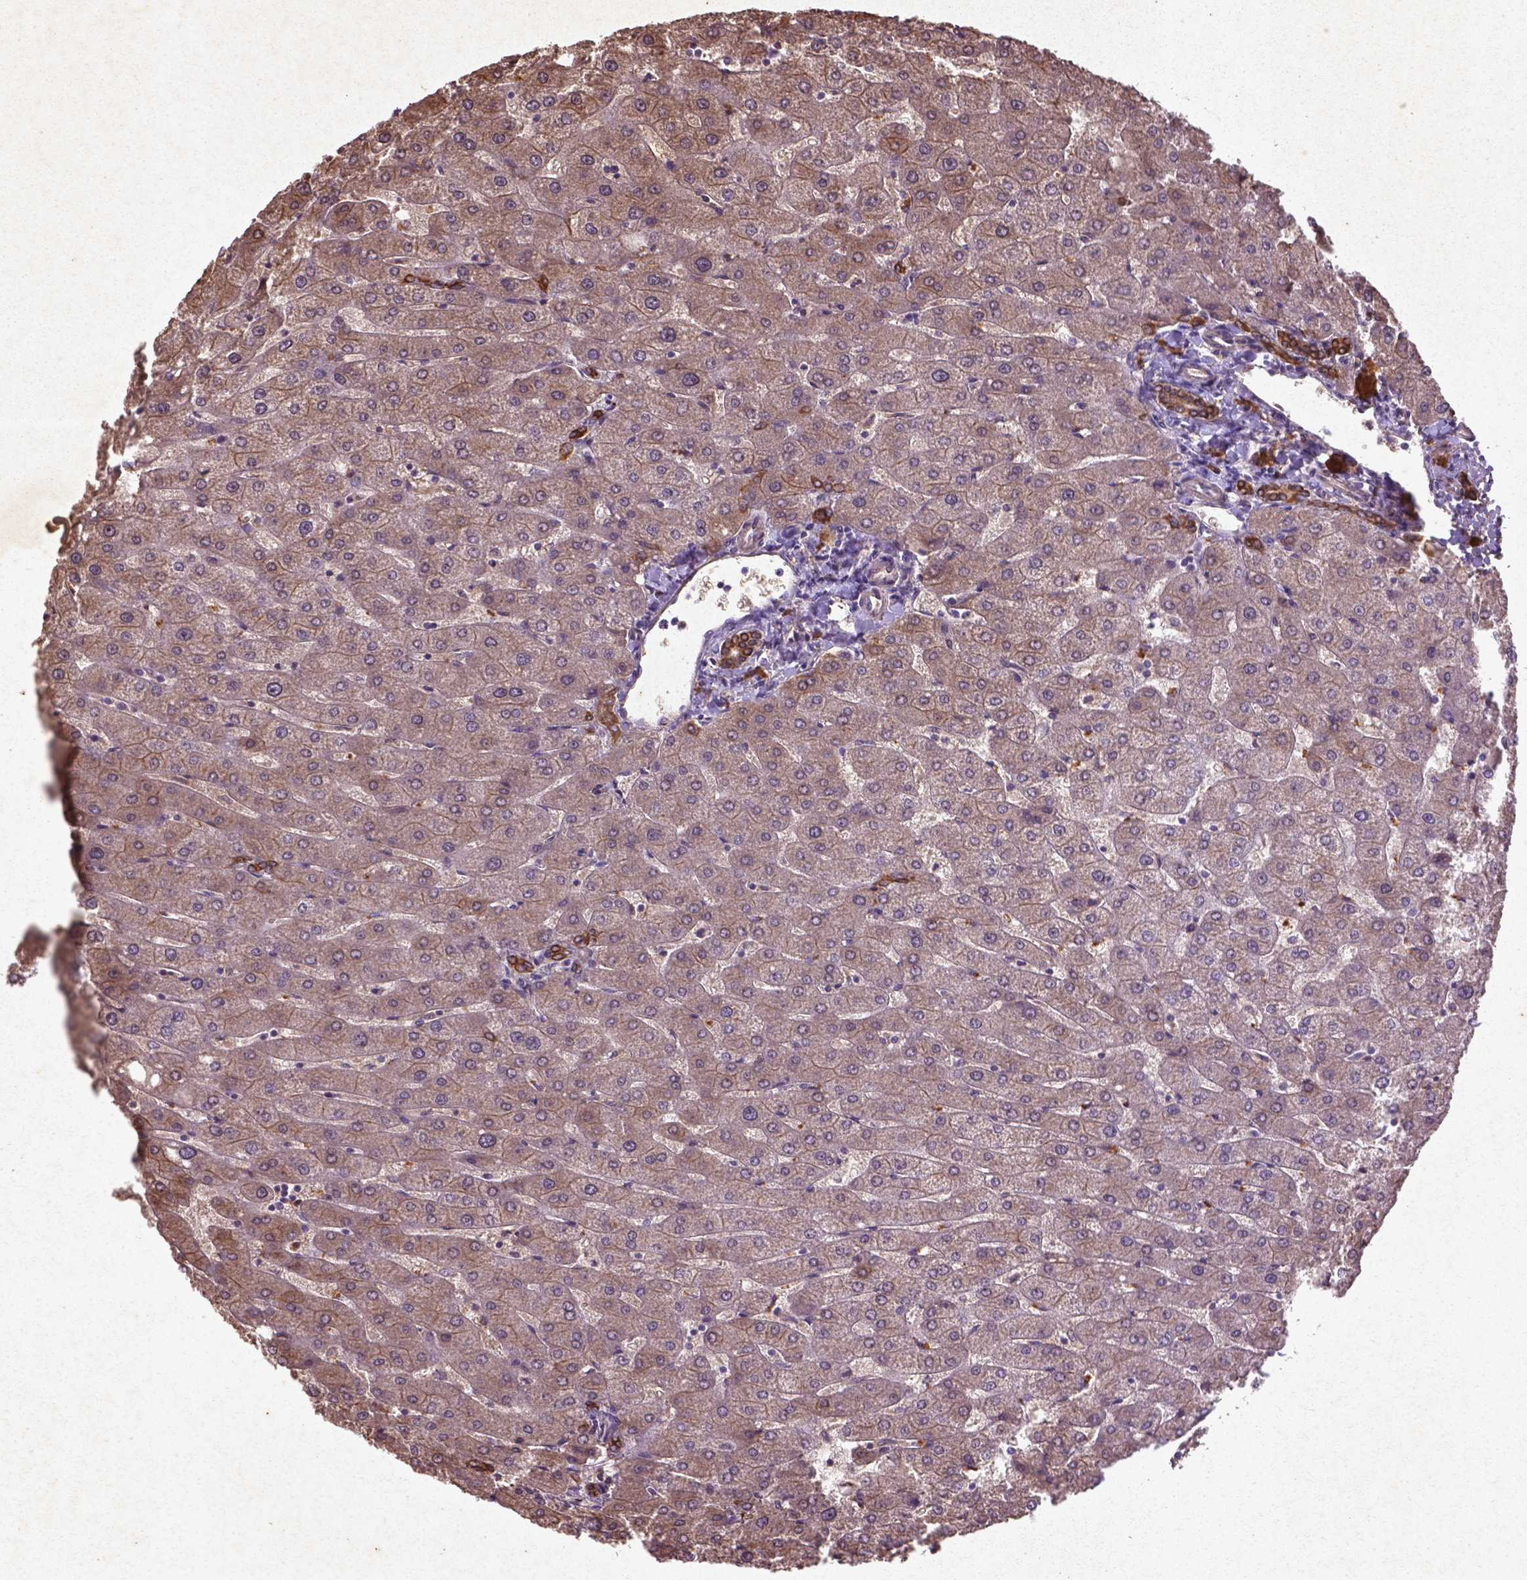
{"staining": {"intensity": "moderate", "quantity": ">75%", "location": "cytoplasmic/membranous"}, "tissue": "liver", "cell_type": "Cholangiocytes", "image_type": "normal", "snomed": [{"axis": "morphology", "description": "Normal tissue, NOS"}, {"axis": "topography", "description": "Liver"}], "caption": "IHC staining of benign liver, which demonstrates medium levels of moderate cytoplasmic/membranous staining in approximately >75% of cholangiocytes indicating moderate cytoplasmic/membranous protein staining. The staining was performed using DAB (3,3'-diaminobenzidine) (brown) for protein detection and nuclei were counterstained in hematoxylin (blue).", "gene": "COQ2", "patient": {"sex": "male", "age": 67}}